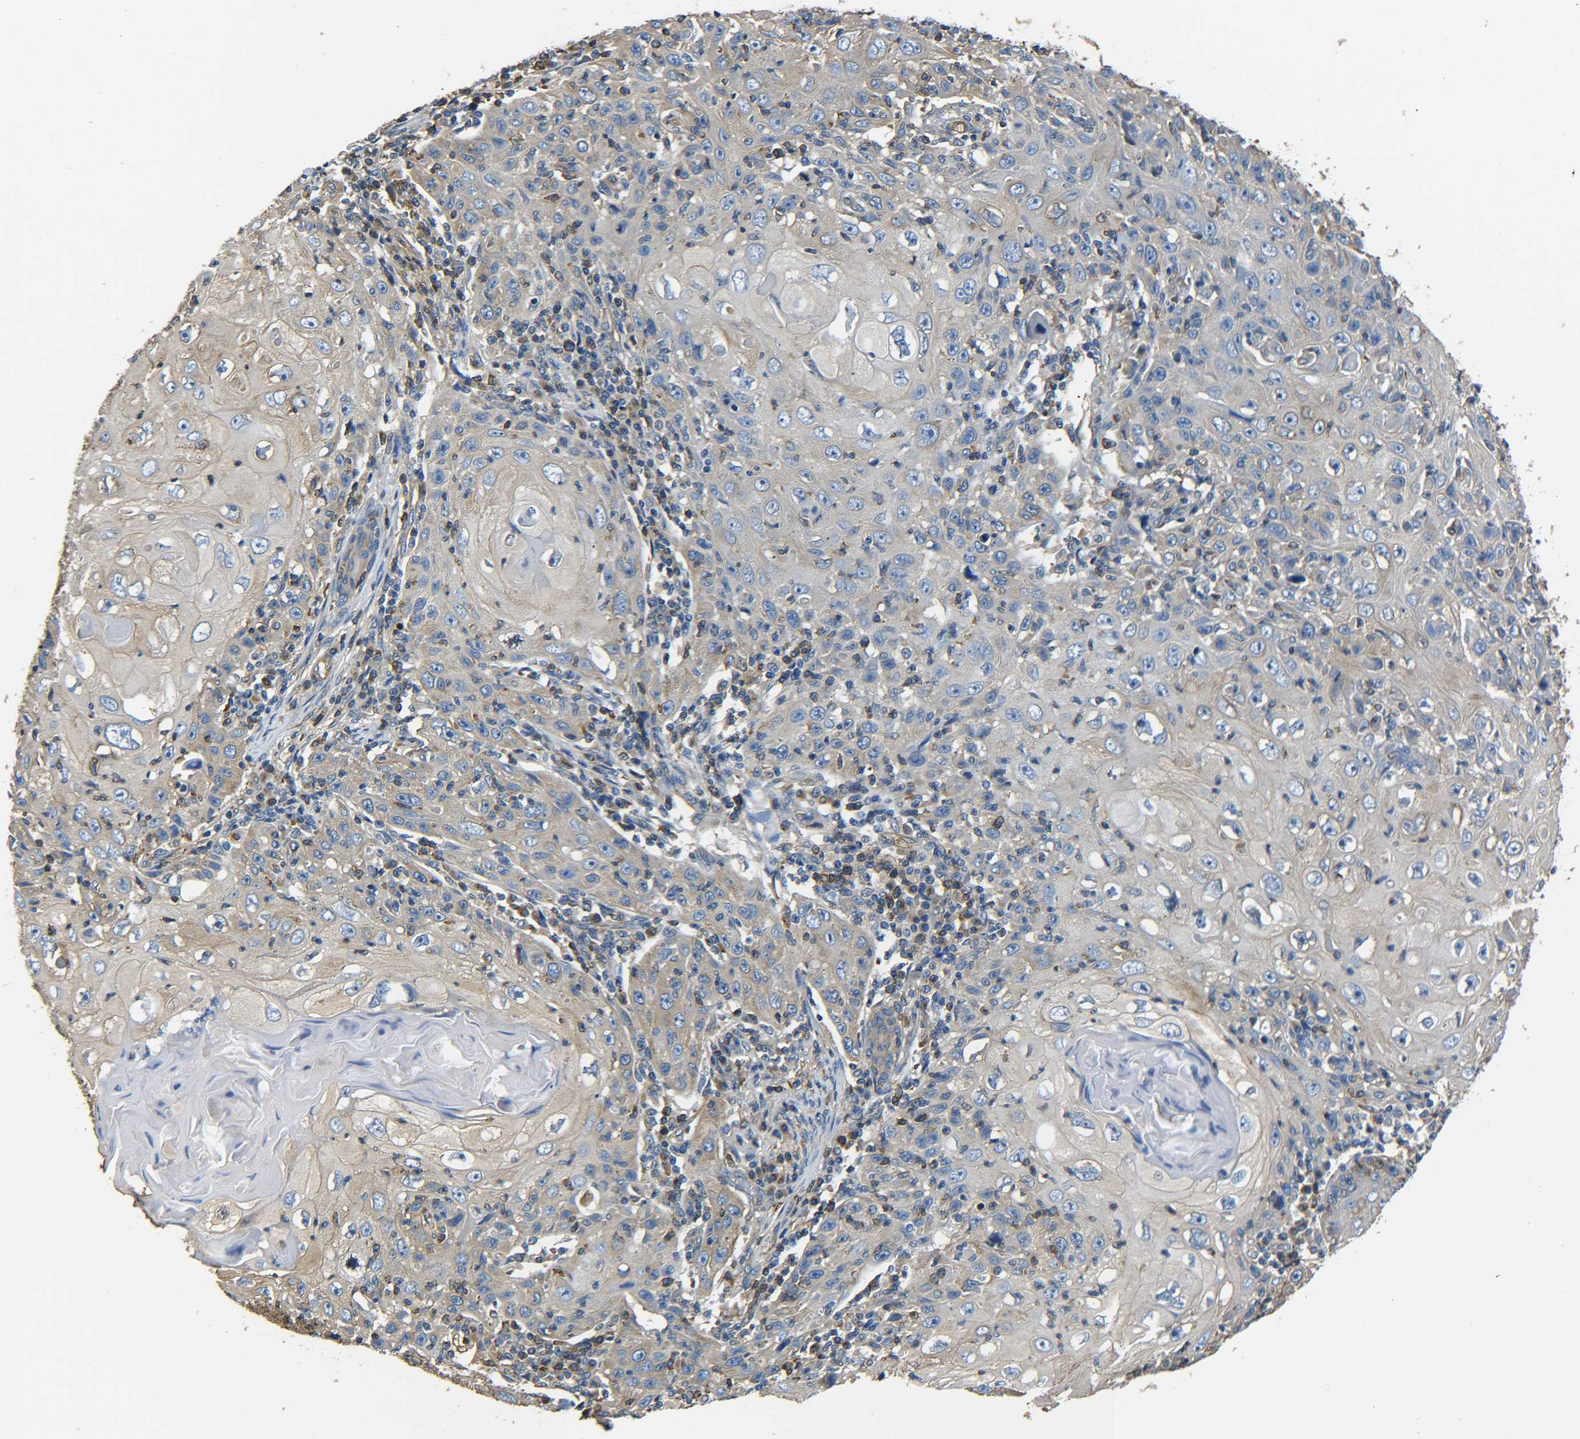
{"staining": {"intensity": "moderate", "quantity": ">75%", "location": "cytoplasmic/membranous"}, "tissue": "skin cancer", "cell_type": "Tumor cells", "image_type": "cancer", "snomed": [{"axis": "morphology", "description": "Squamous cell carcinoma, NOS"}, {"axis": "topography", "description": "Skin"}], "caption": "Human skin cancer stained with a brown dye shows moderate cytoplasmic/membranous positive expression in approximately >75% of tumor cells.", "gene": "TUBB", "patient": {"sex": "female", "age": 88}}